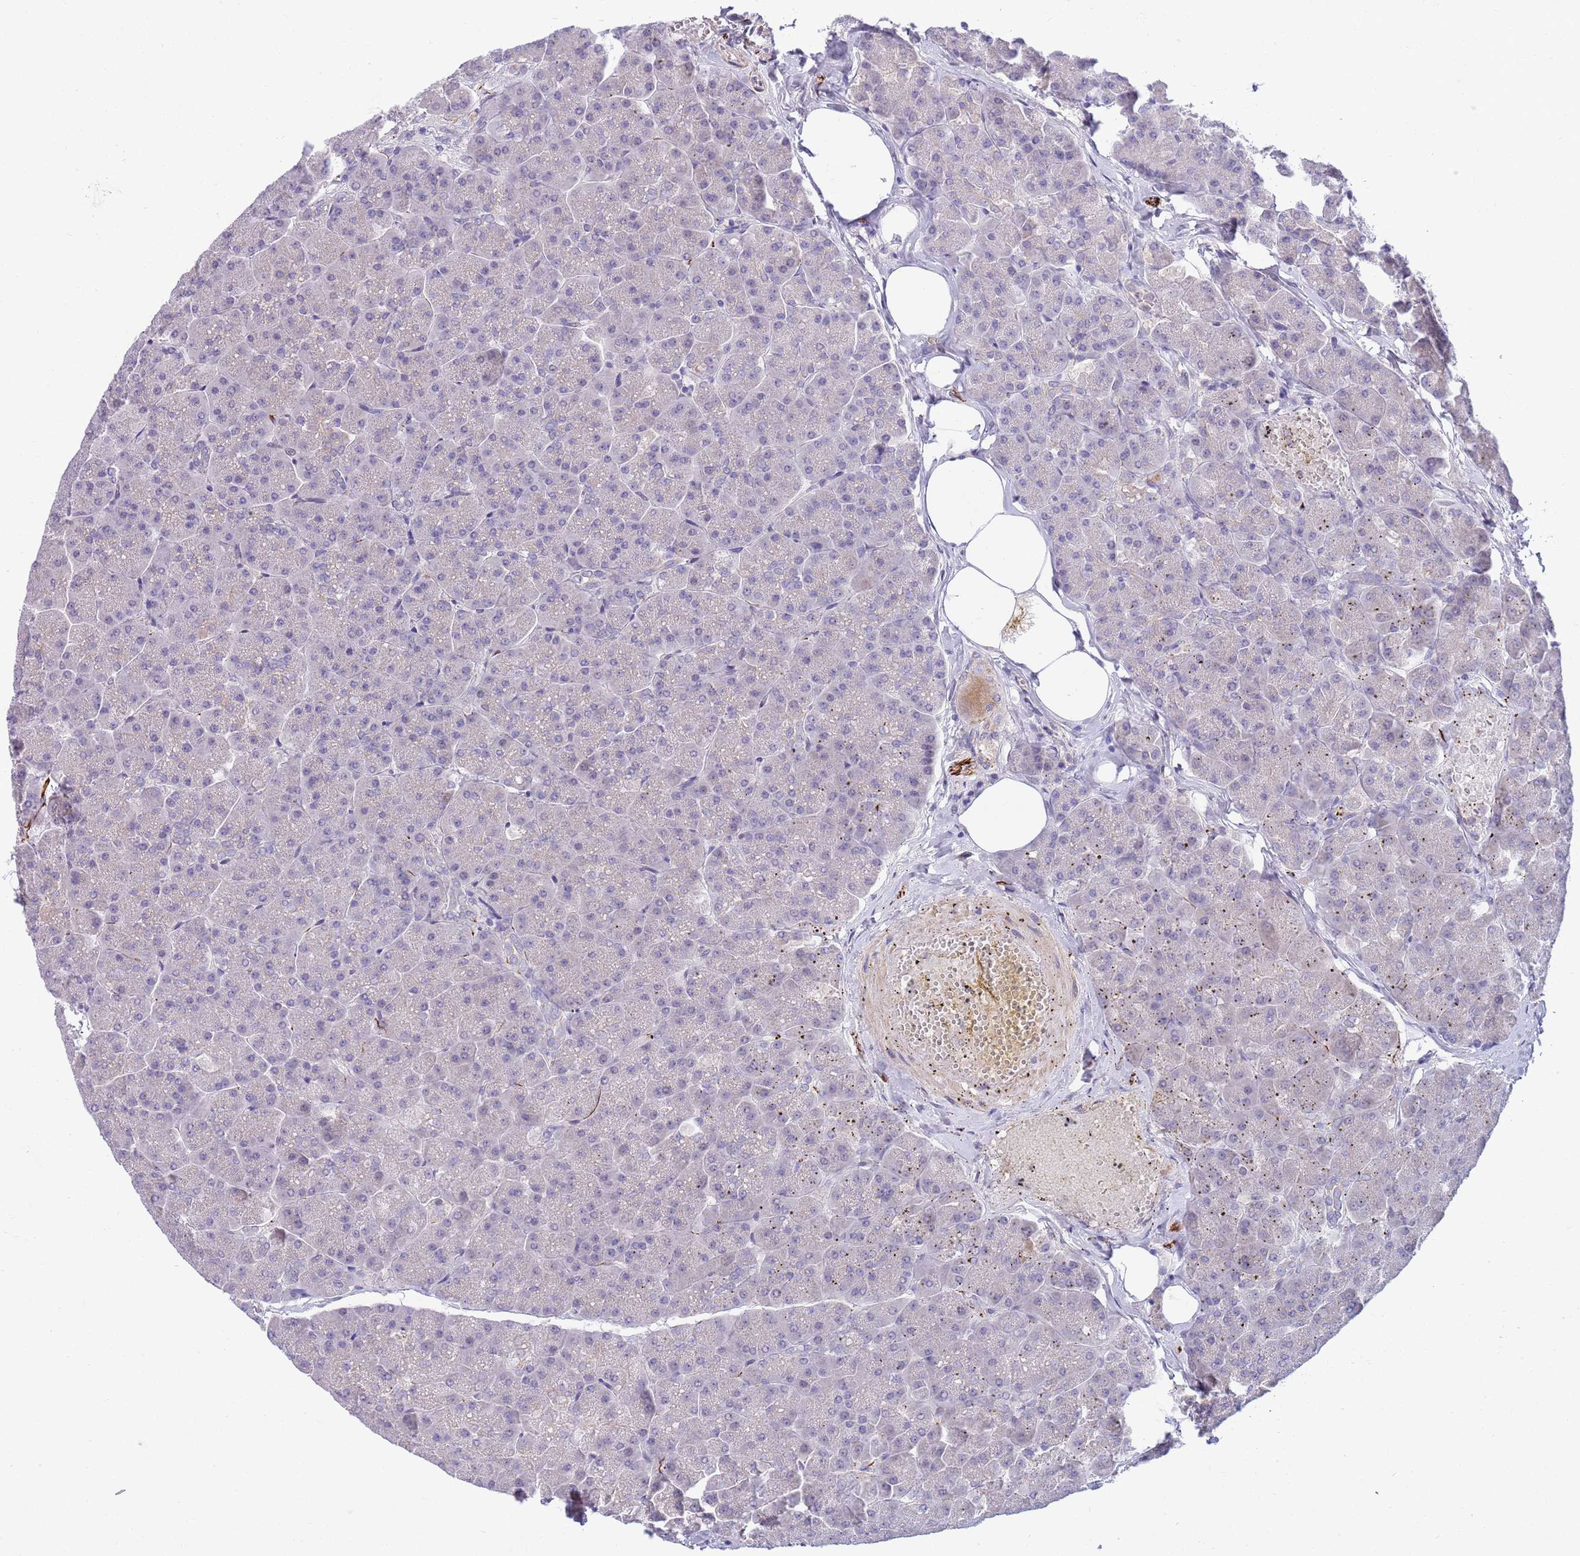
{"staining": {"intensity": "negative", "quantity": "none", "location": "none"}, "tissue": "pancreas", "cell_type": "Exocrine glandular cells", "image_type": "normal", "snomed": [{"axis": "morphology", "description": "Normal tissue, NOS"}, {"axis": "topography", "description": "Pancreas"}, {"axis": "topography", "description": "Peripheral nerve tissue"}], "caption": "This is a micrograph of immunohistochemistry staining of unremarkable pancreas, which shows no staining in exocrine glandular cells.", "gene": "NLRP6", "patient": {"sex": "male", "age": 54}}